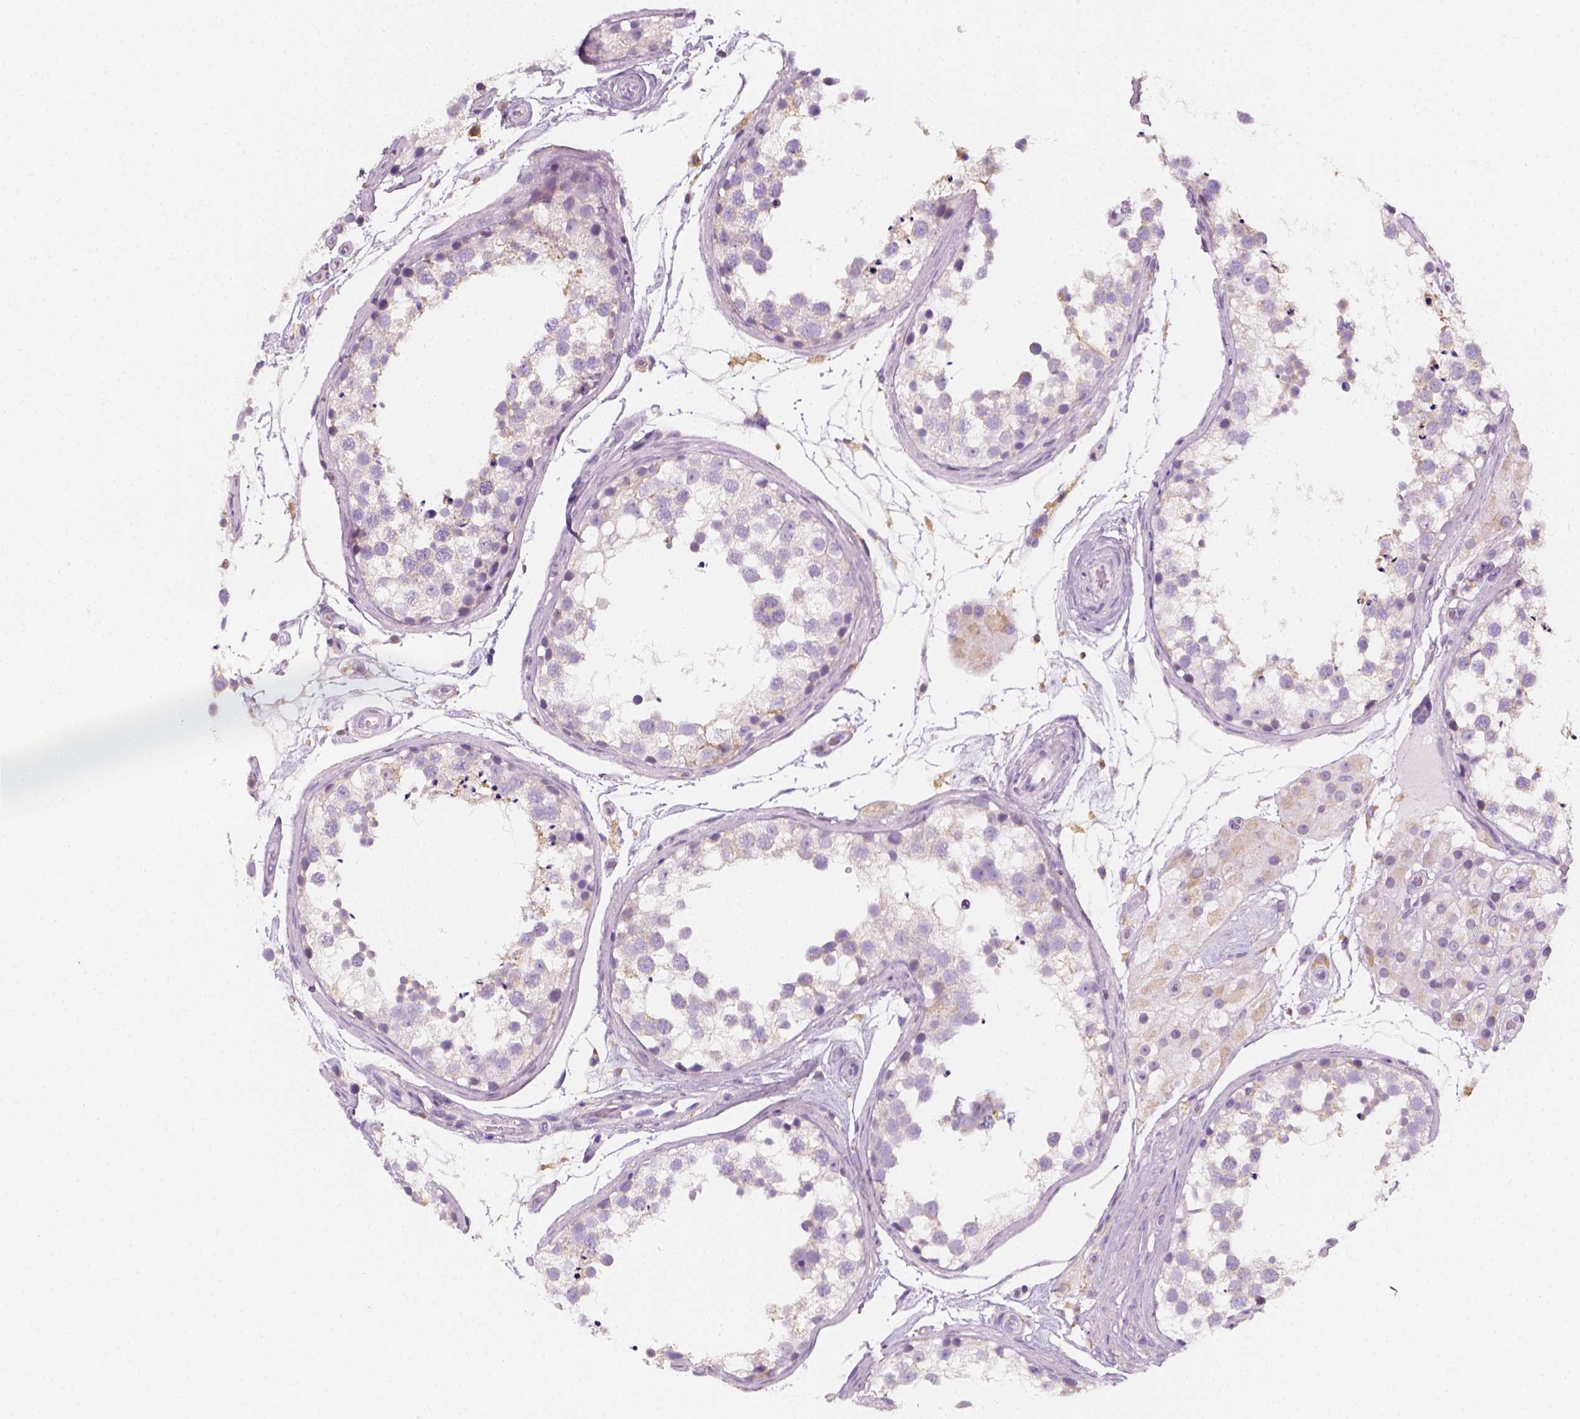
{"staining": {"intensity": "negative", "quantity": "none", "location": "none"}, "tissue": "testis", "cell_type": "Cells in seminiferous ducts", "image_type": "normal", "snomed": [{"axis": "morphology", "description": "Normal tissue, NOS"}, {"axis": "morphology", "description": "Seminoma, NOS"}, {"axis": "topography", "description": "Testis"}], "caption": "Image shows no significant protein staining in cells in seminiferous ducts of normal testis.", "gene": "AWAT2", "patient": {"sex": "male", "age": 65}}